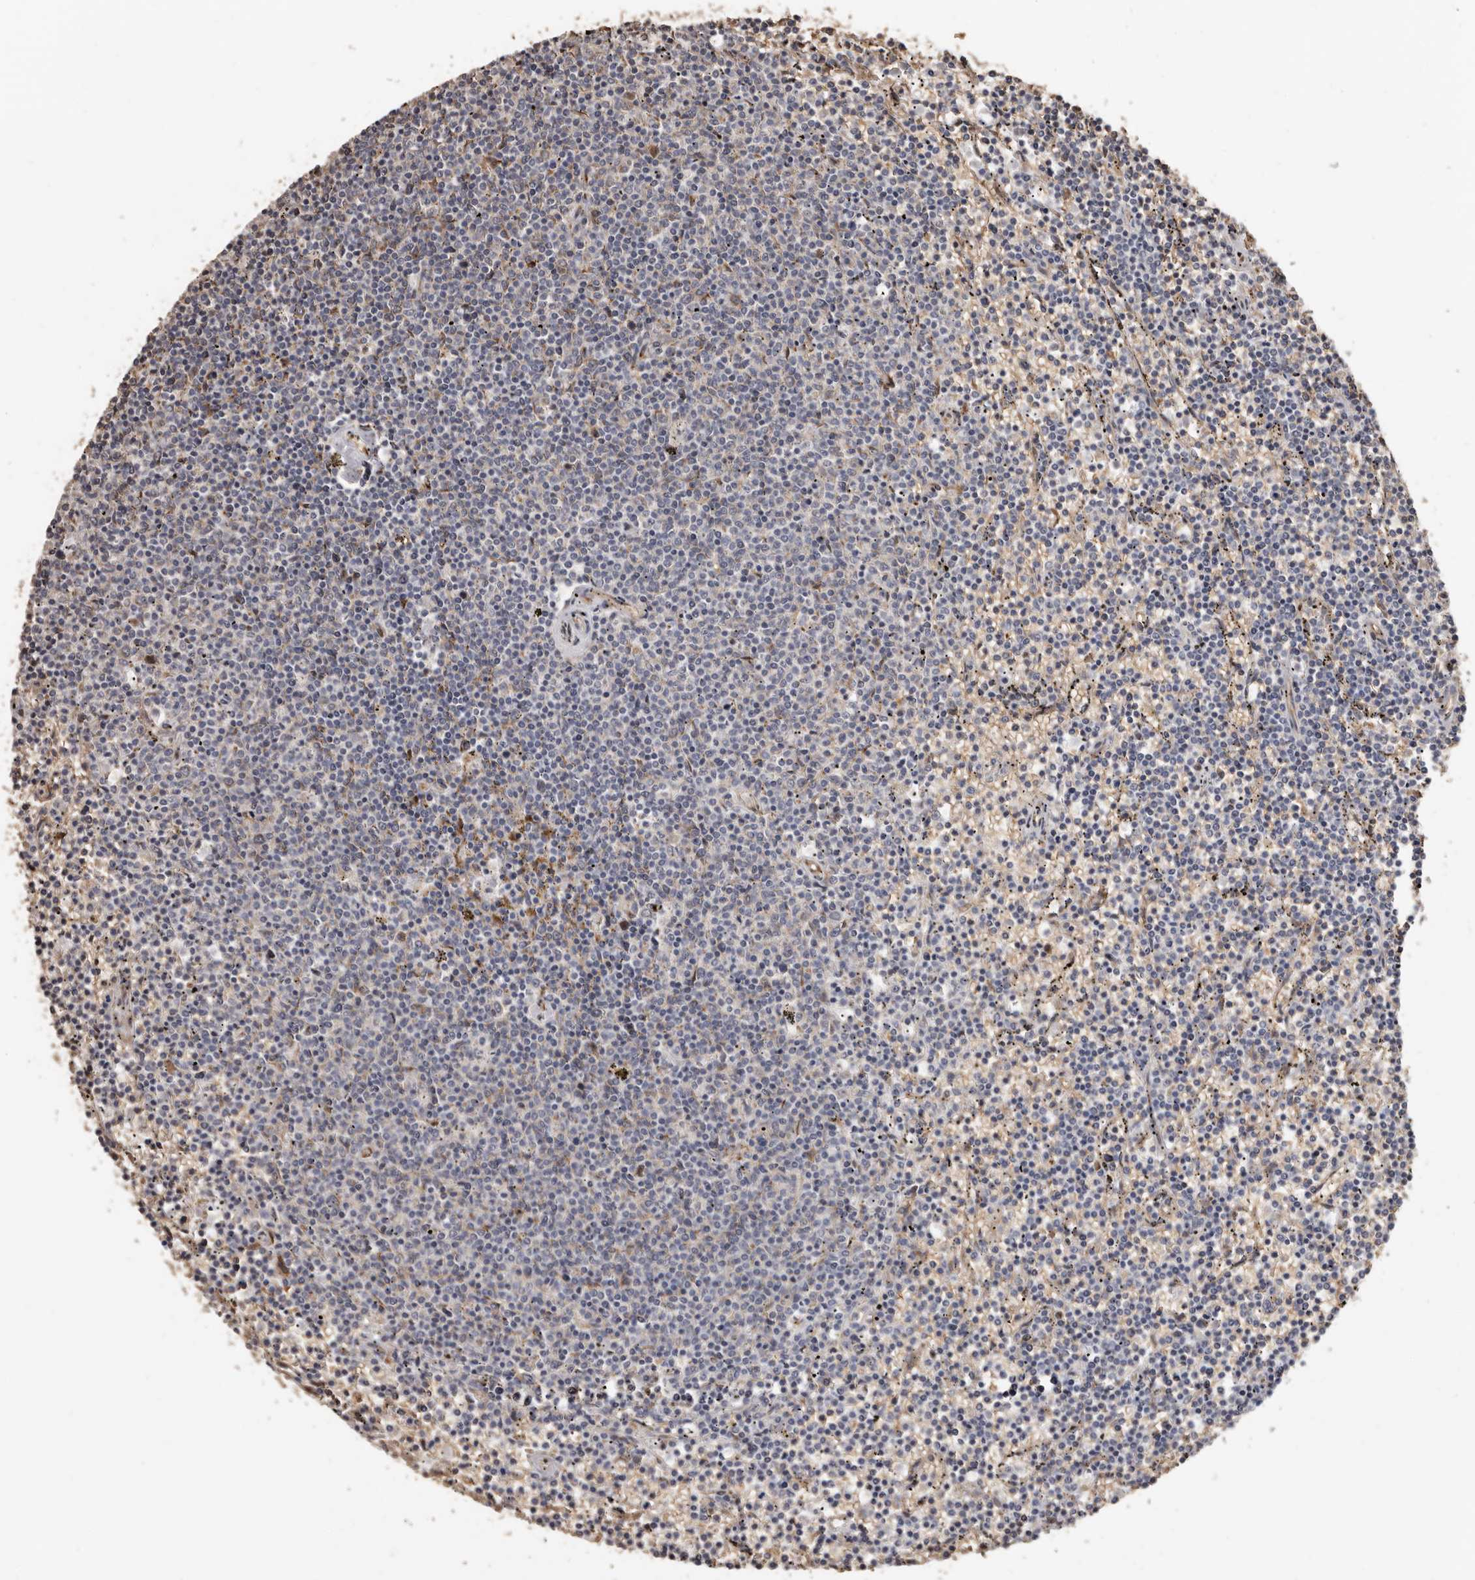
{"staining": {"intensity": "negative", "quantity": "none", "location": "none"}, "tissue": "lymphoma", "cell_type": "Tumor cells", "image_type": "cancer", "snomed": [{"axis": "morphology", "description": "Malignant lymphoma, non-Hodgkin's type, Low grade"}, {"axis": "topography", "description": "Spleen"}], "caption": "Immunohistochemical staining of human lymphoma demonstrates no significant expression in tumor cells. (DAB immunohistochemistry (IHC) with hematoxylin counter stain).", "gene": "ENTREP1", "patient": {"sex": "female", "age": 50}}